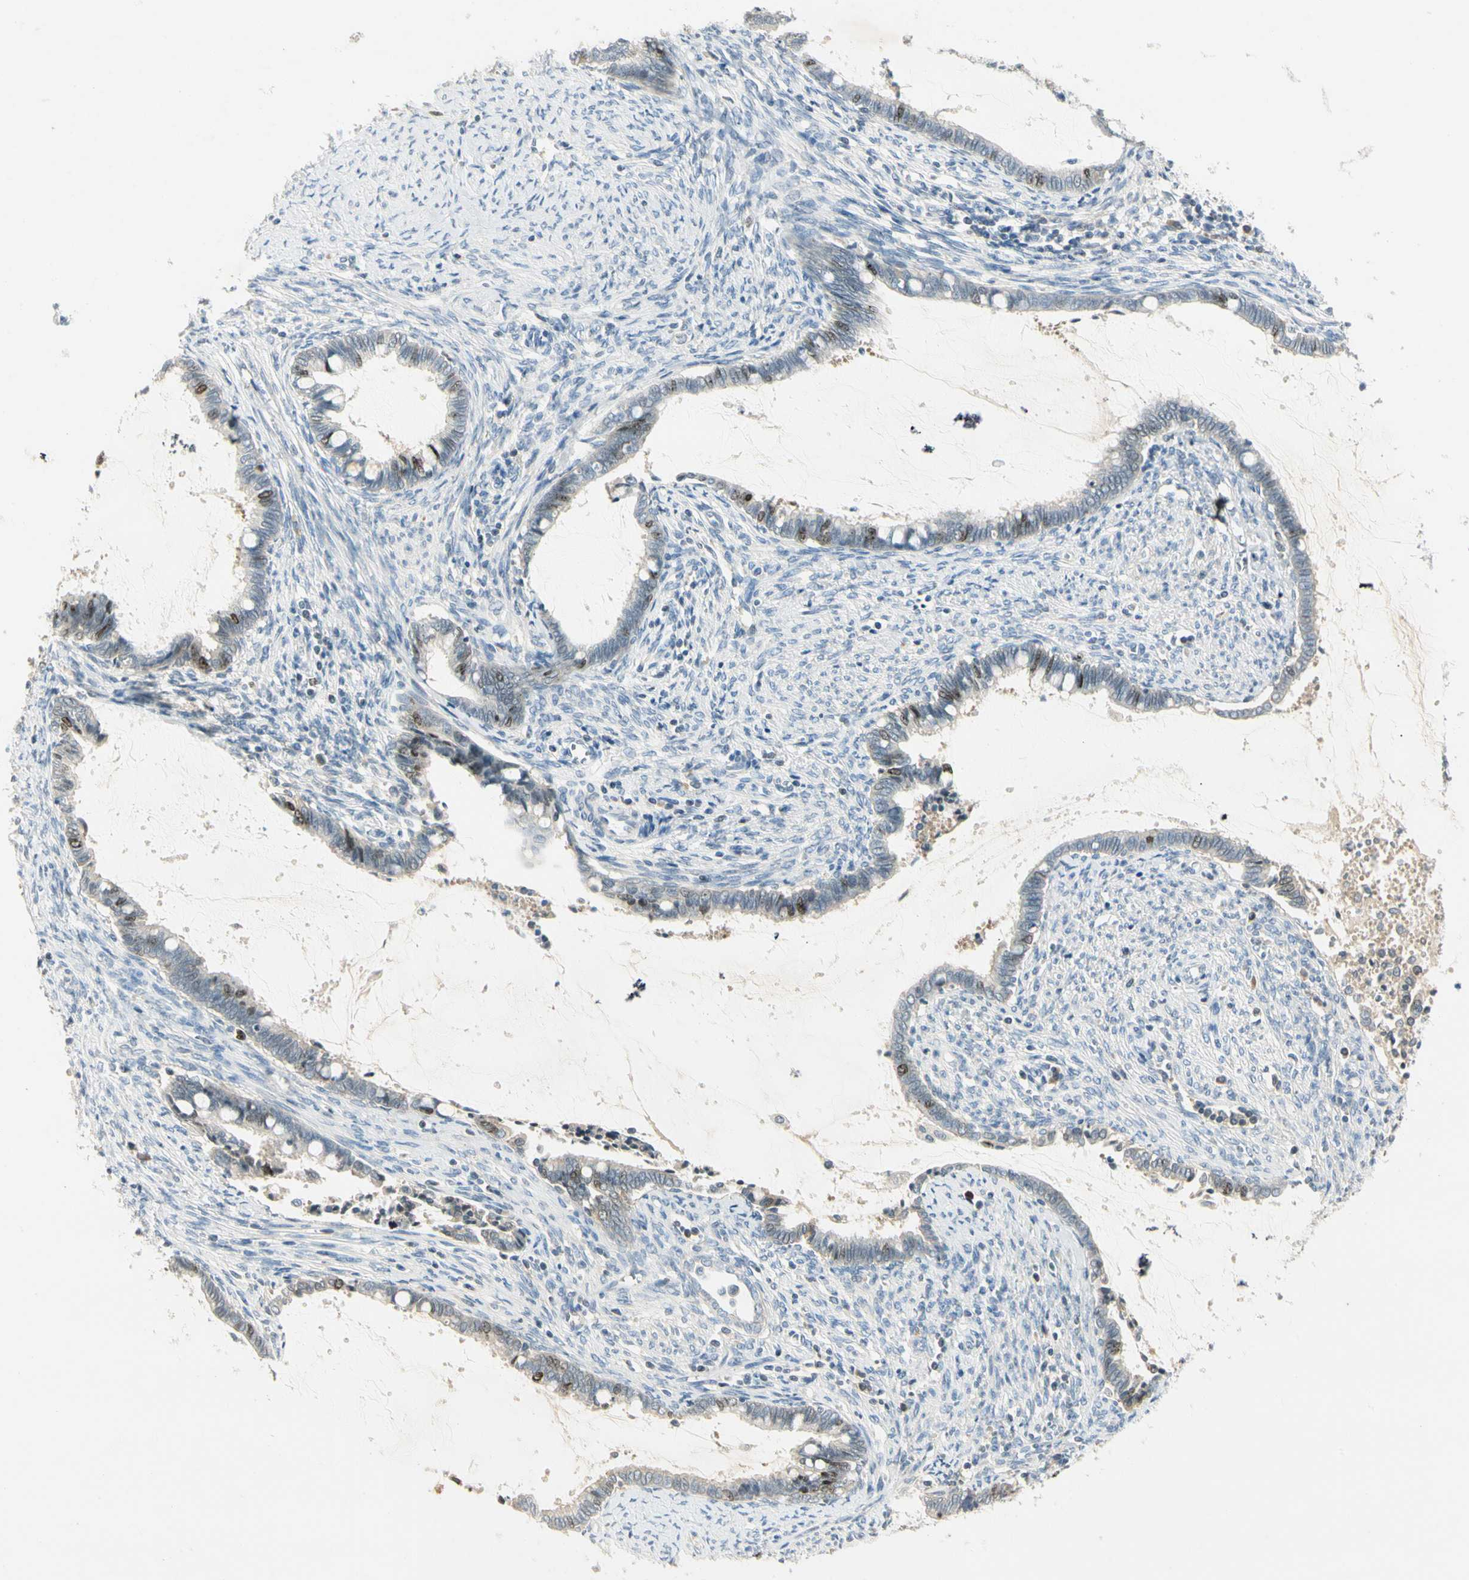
{"staining": {"intensity": "moderate", "quantity": "<25%", "location": "nuclear"}, "tissue": "cervical cancer", "cell_type": "Tumor cells", "image_type": "cancer", "snomed": [{"axis": "morphology", "description": "Adenocarcinoma, NOS"}, {"axis": "topography", "description": "Cervix"}], "caption": "High-magnification brightfield microscopy of cervical cancer (adenocarcinoma) stained with DAB (brown) and counterstained with hematoxylin (blue). tumor cells exhibit moderate nuclear expression is appreciated in about<25% of cells.", "gene": "PITX1", "patient": {"sex": "female", "age": 44}}